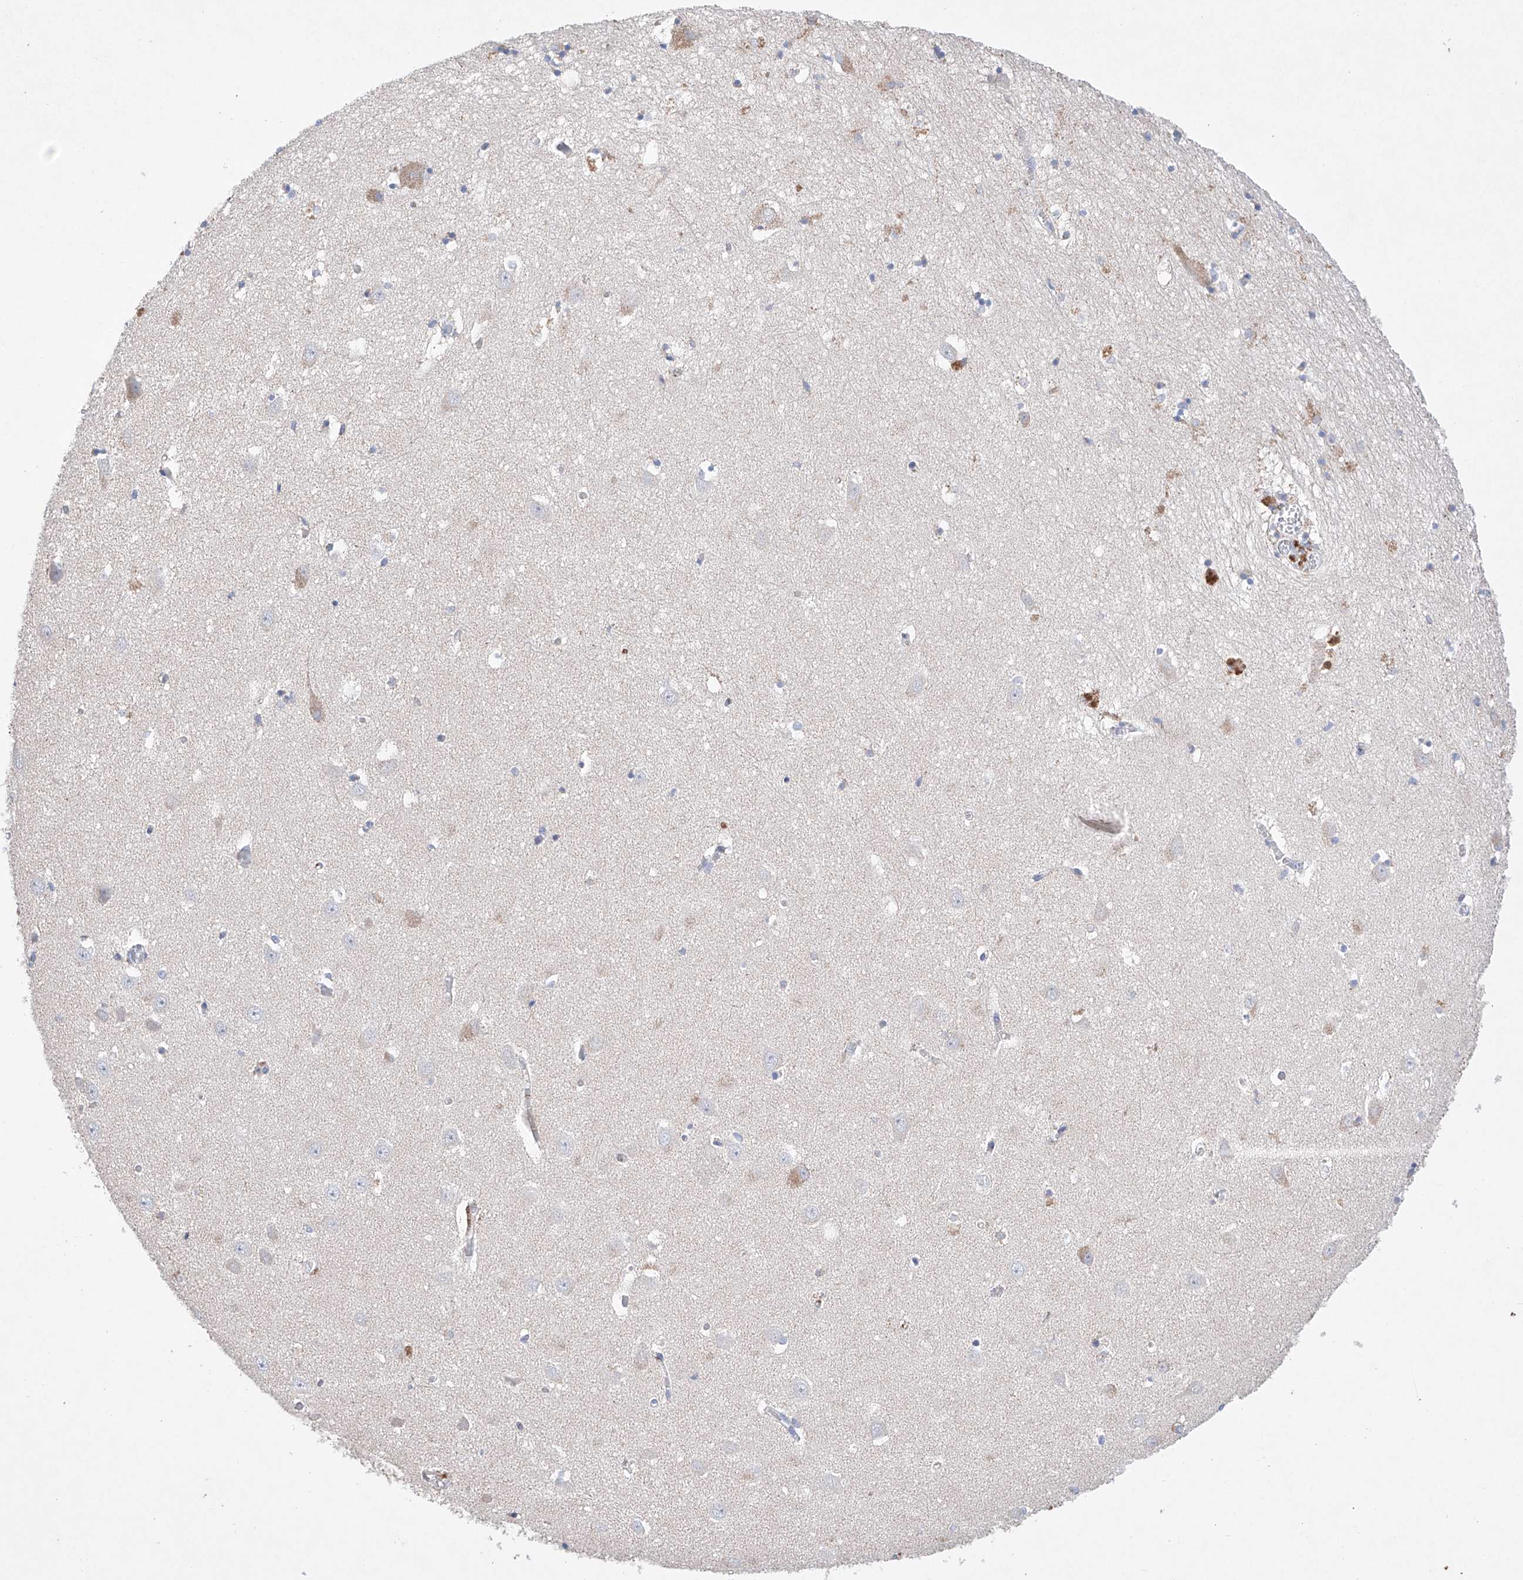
{"staining": {"intensity": "negative", "quantity": "none", "location": "none"}, "tissue": "hippocampus", "cell_type": "Glial cells", "image_type": "normal", "snomed": [{"axis": "morphology", "description": "Normal tissue, NOS"}, {"axis": "topography", "description": "Hippocampus"}], "caption": "IHC histopathology image of benign hippocampus: human hippocampus stained with DAB (3,3'-diaminobenzidine) displays no significant protein positivity in glial cells. Nuclei are stained in blue.", "gene": "NRROS", "patient": {"sex": "female", "age": 64}}